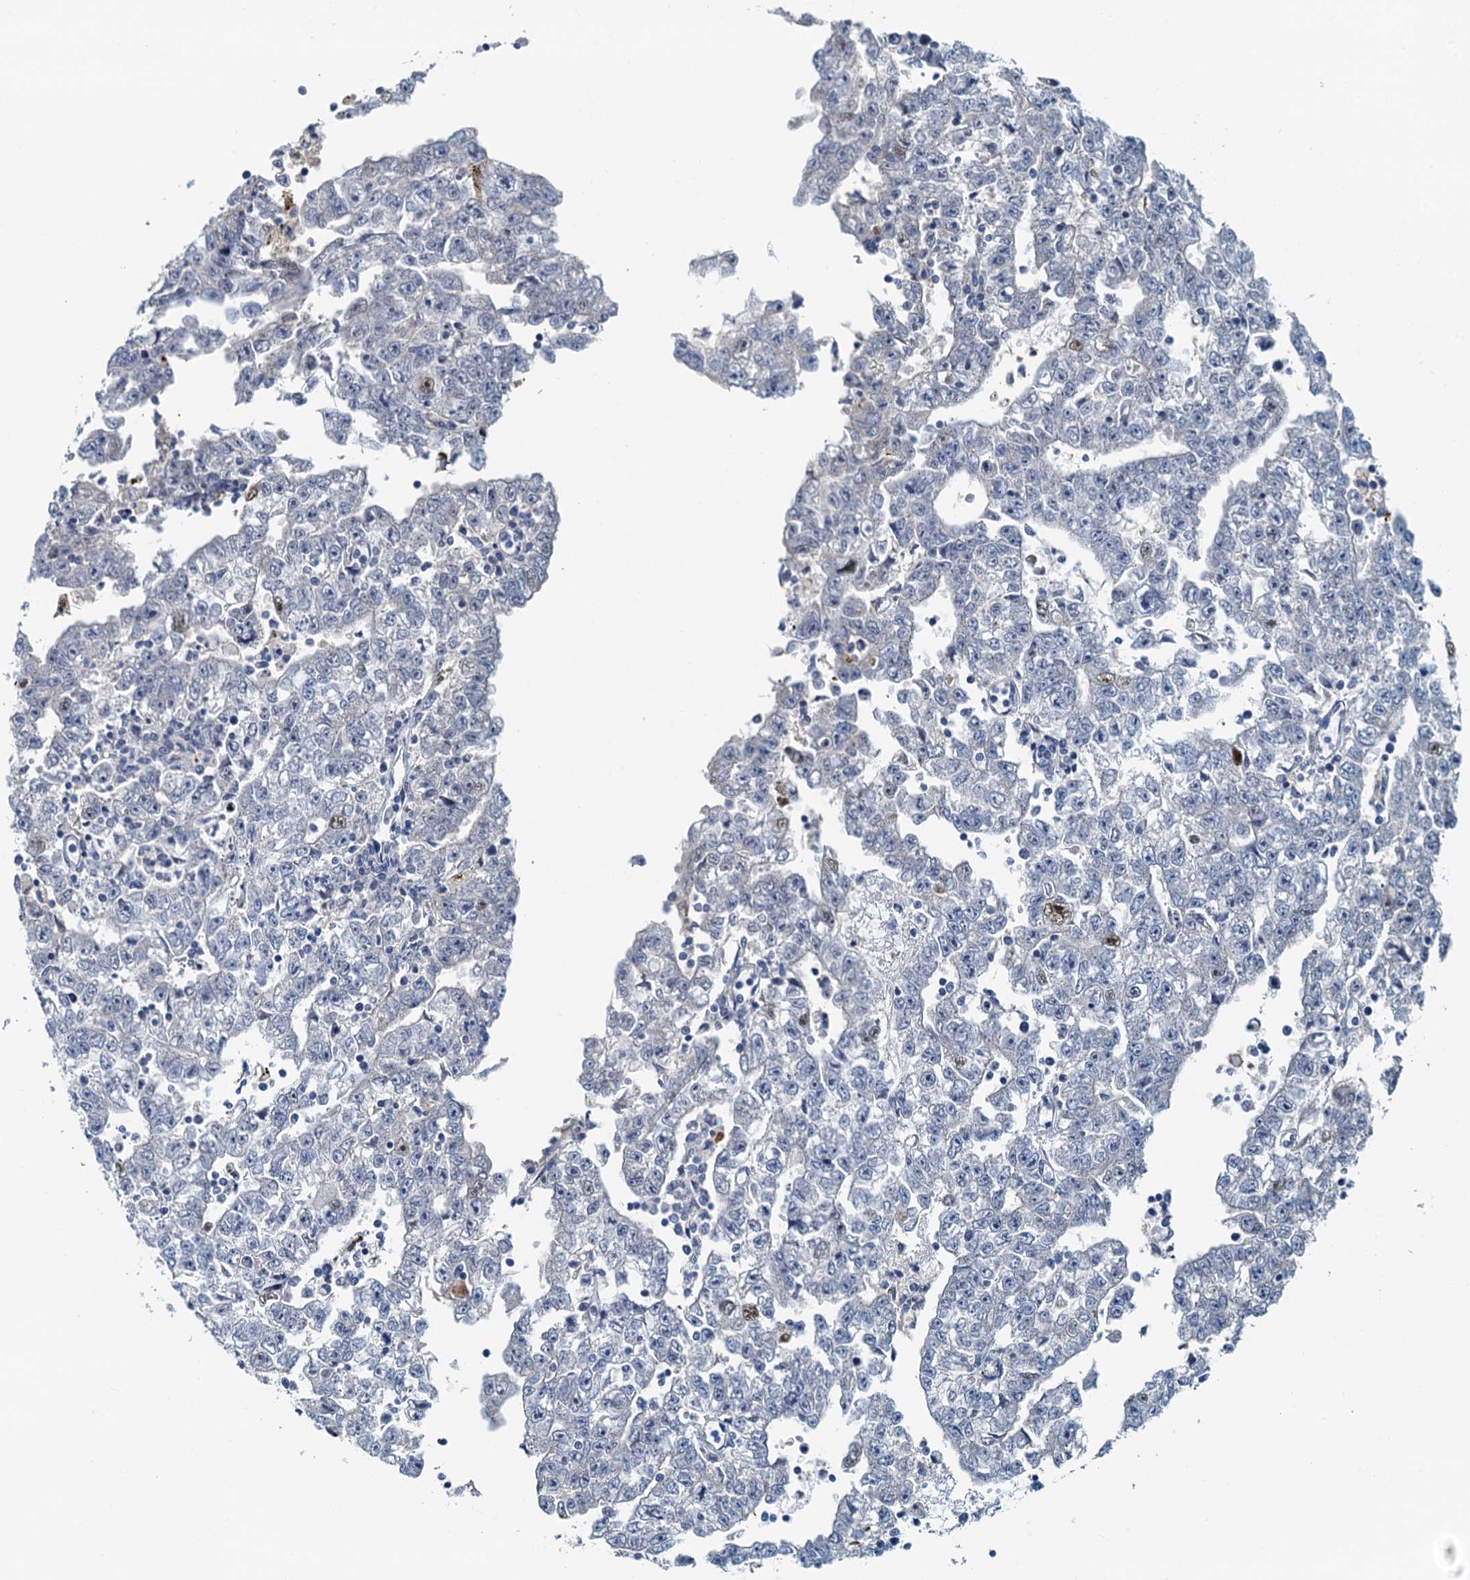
{"staining": {"intensity": "negative", "quantity": "none", "location": "none"}, "tissue": "testis cancer", "cell_type": "Tumor cells", "image_type": "cancer", "snomed": [{"axis": "morphology", "description": "Carcinoma, Embryonal, NOS"}, {"axis": "topography", "description": "Testis"}], "caption": "IHC of human testis cancer (embryonal carcinoma) displays no positivity in tumor cells. Brightfield microscopy of IHC stained with DAB (brown) and hematoxylin (blue), captured at high magnification.", "gene": "DTD1", "patient": {"sex": "male", "age": 25}}